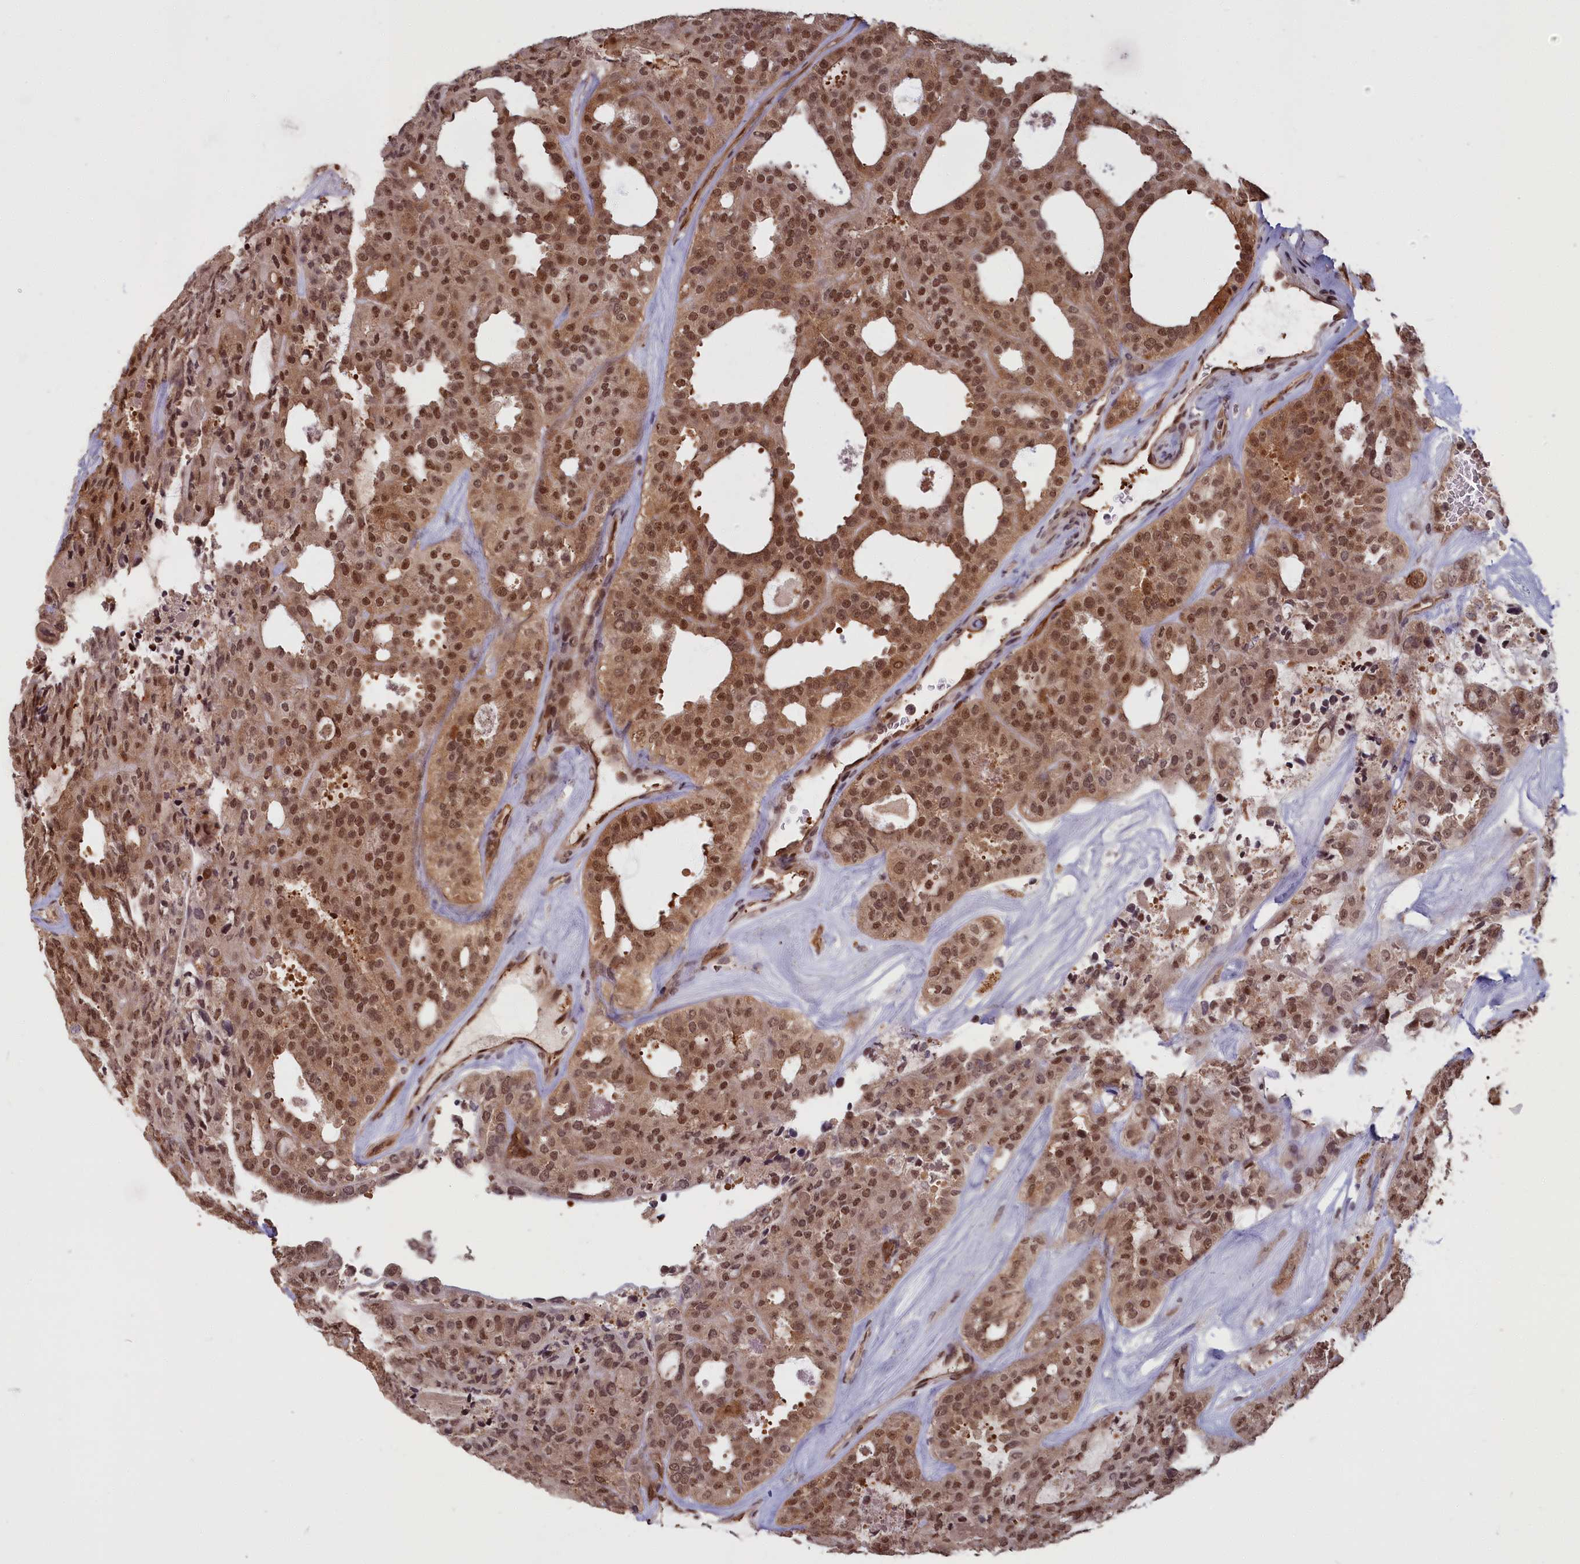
{"staining": {"intensity": "moderate", "quantity": ">75%", "location": "cytoplasmic/membranous,nuclear"}, "tissue": "thyroid cancer", "cell_type": "Tumor cells", "image_type": "cancer", "snomed": [{"axis": "morphology", "description": "Follicular adenoma carcinoma, NOS"}, {"axis": "topography", "description": "Thyroid gland"}], "caption": "Protein expression analysis of human thyroid follicular adenoma carcinoma reveals moderate cytoplasmic/membranous and nuclear staining in approximately >75% of tumor cells.", "gene": "HIF3A", "patient": {"sex": "male", "age": 75}}